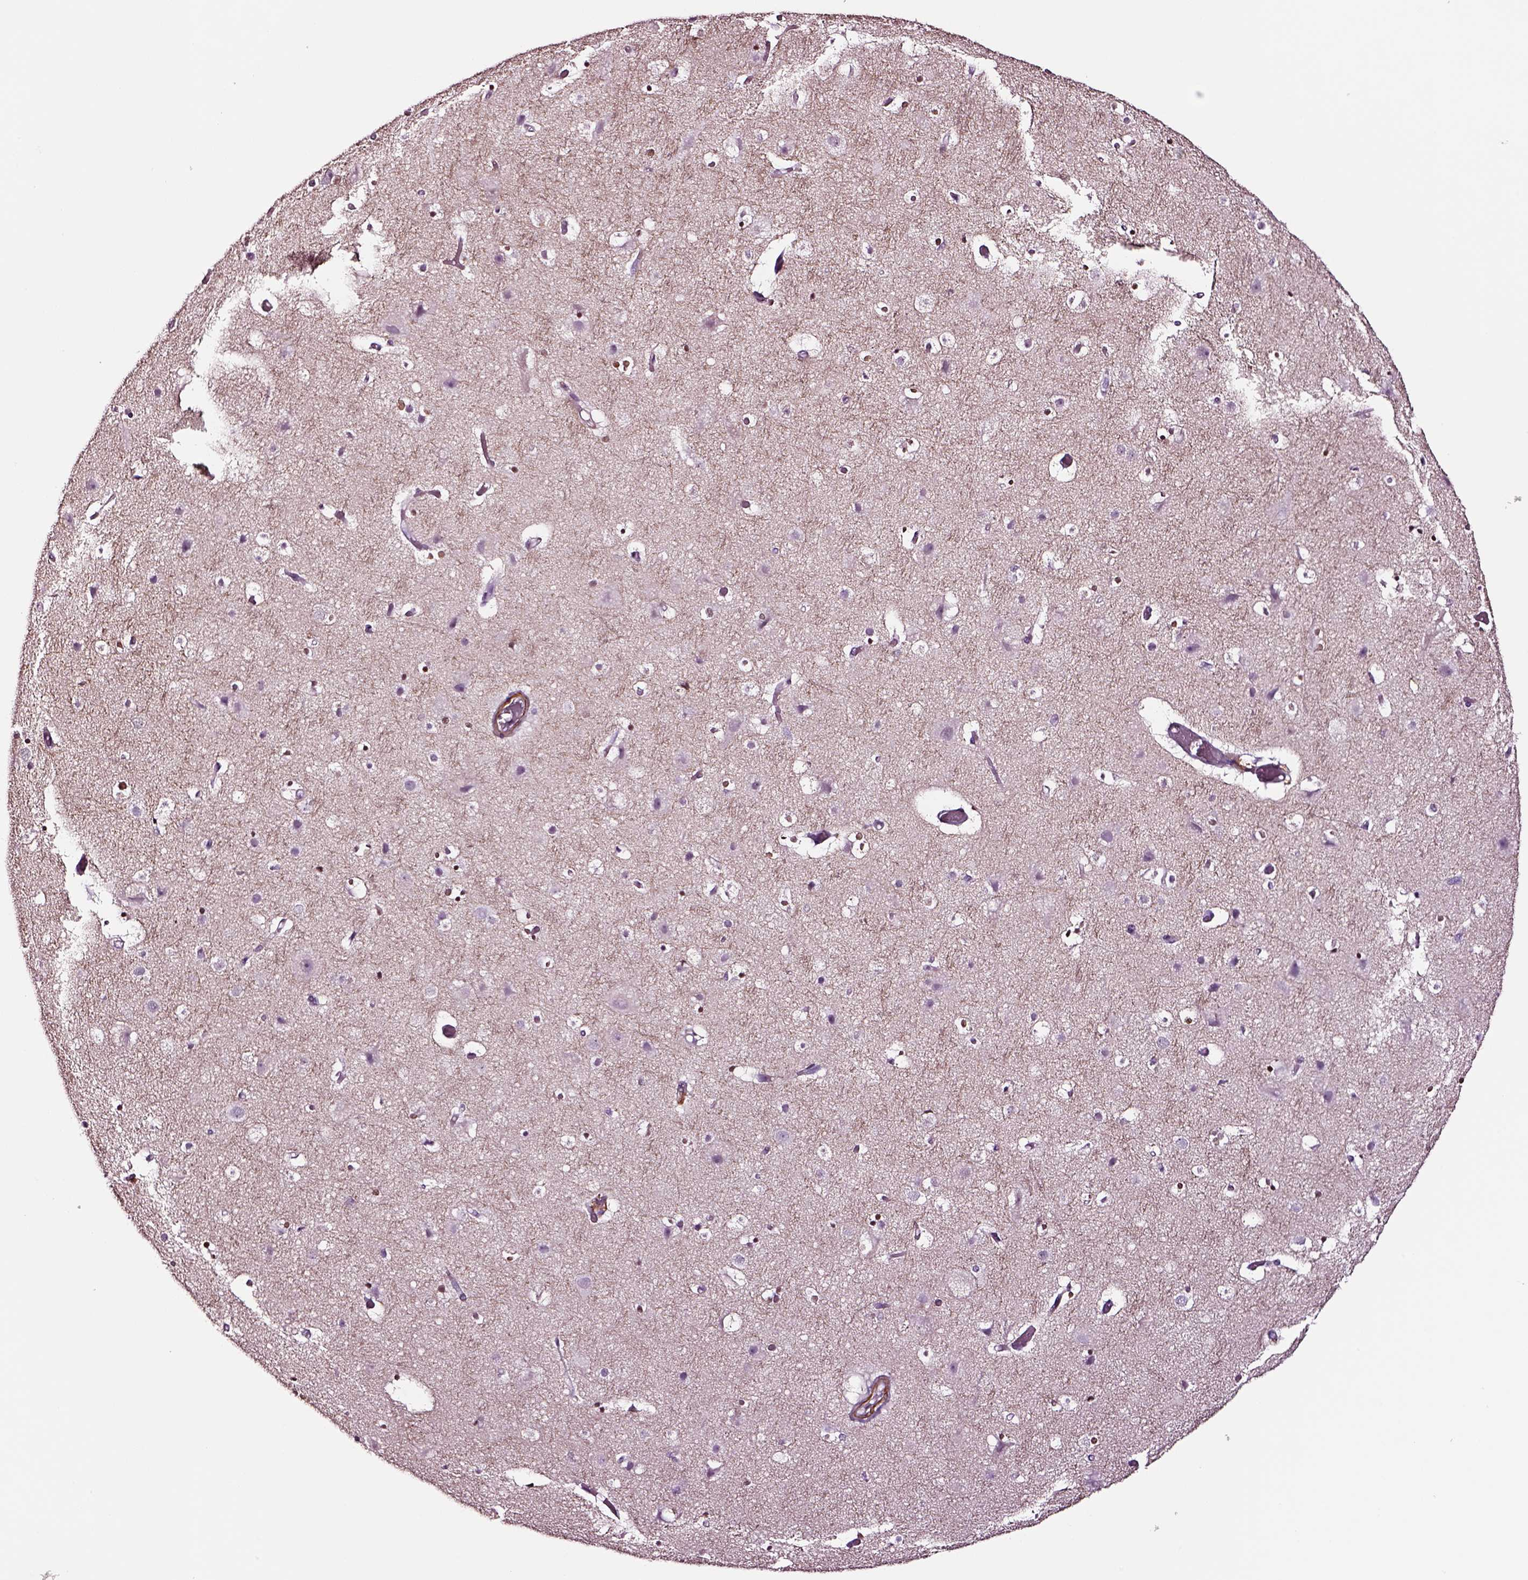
{"staining": {"intensity": "negative", "quantity": "none", "location": "none"}, "tissue": "cerebral cortex", "cell_type": "Endothelial cells", "image_type": "normal", "snomed": [{"axis": "morphology", "description": "Normal tissue, NOS"}, {"axis": "topography", "description": "Cerebral cortex"}], "caption": "Endothelial cells are negative for brown protein staining in normal cerebral cortex. (DAB (3,3'-diaminobenzidine) IHC visualized using brightfield microscopy, high magnification).", "gene": "SOX10", "patient": {"sex": "female", "age": 52}}